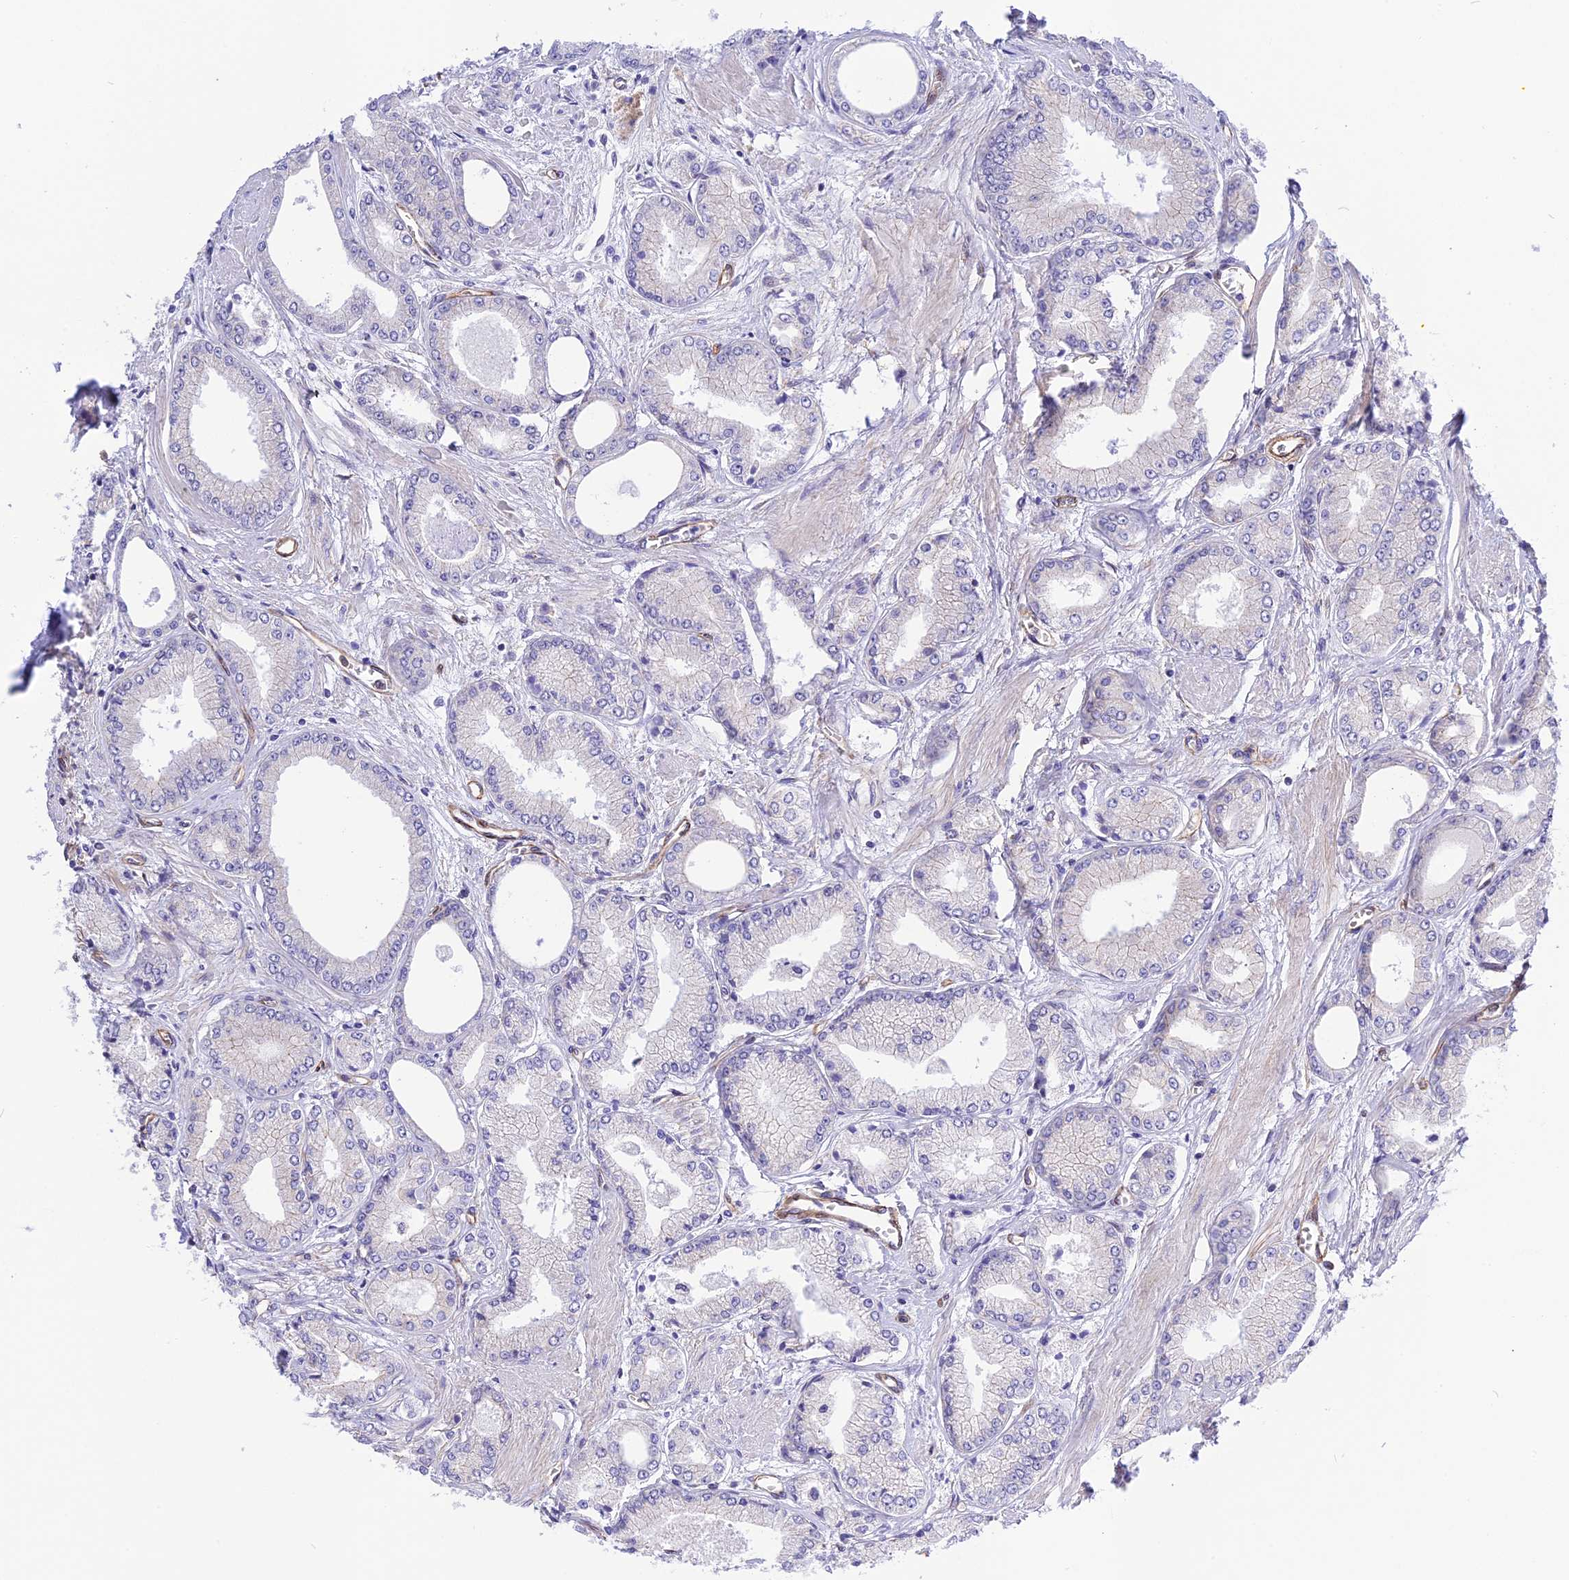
{"staining": {"intensity": "negative", "quantity": "none", "location": "none"}, "tissue": "prostate cancer", "cell_type": "Tumor cells", "image_type": "cancer", "snomed": [{"axis": "morphology", "description": "Adenocarcinoma, Low grade"}, {"axis": "topography", "description": "Prostate"}], "caption": "IHC of human prostate cancer demonstrates no positivity in tumor cells. (DAB (3,3'-diaminobenzidine) immunohistochemistry (IHC), high magnification).", "gene": "R3HDM4", "patient": {"sex": "male", "age": 60}}